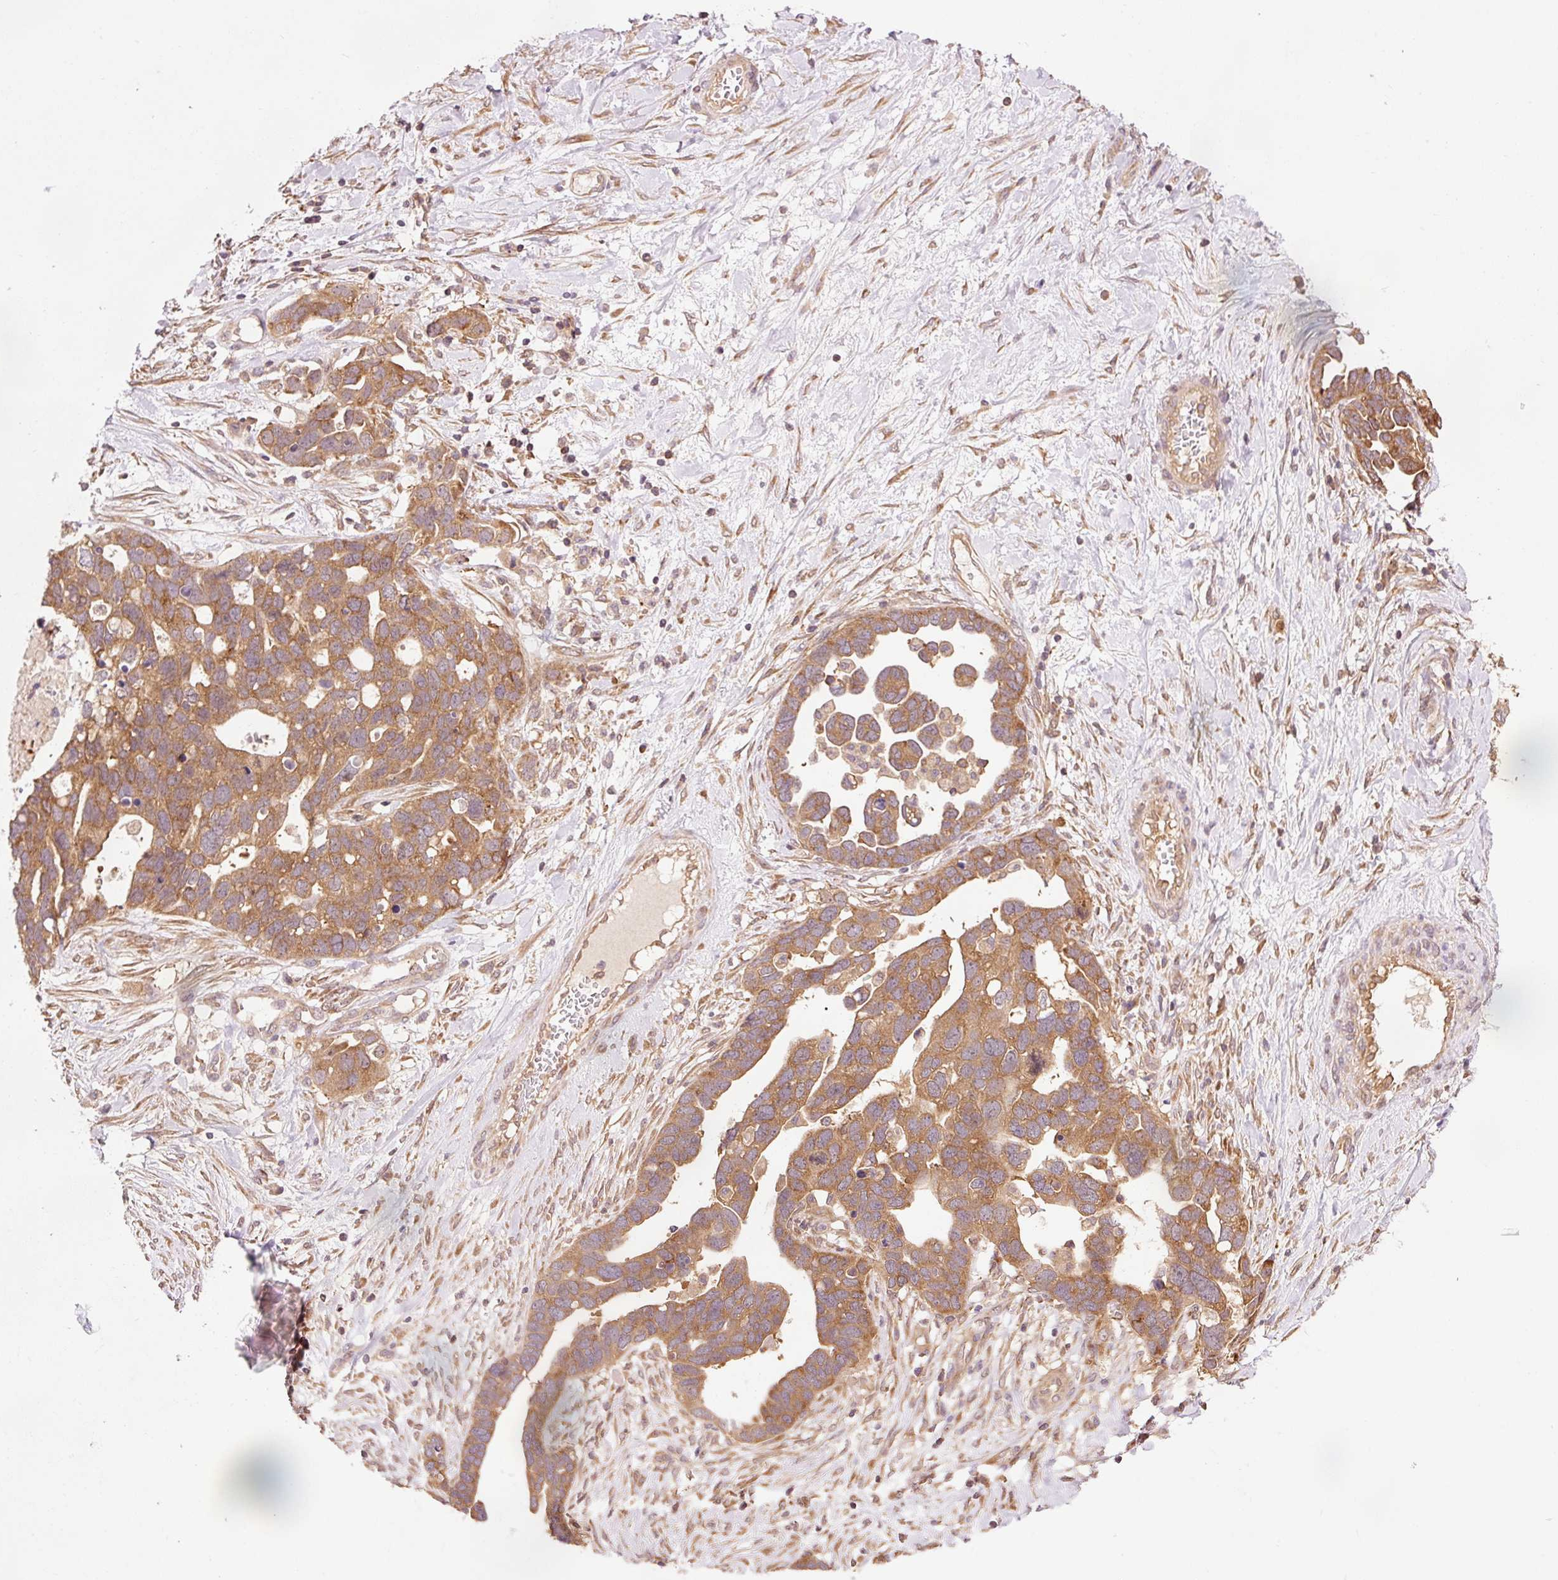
{"staining": {"intensity": "moderate", "quantity": ">75%", "location": "cytoplasmic/membranous"}, "tissue": "ovarian cancer", "cell_type": "Tumor cells", "image_type": "cancer", "snomed": [{"axis": "morphology", "description": "Cystadenocarcinoma, serous, NOS"}, {"axis": "topography", "description": "Ovary"}], "caption": "Moderate cytoplasmic/membranous expression for a protein is seen in about >75% of tumor cells of ovarian cancer (serous cystadenocarcinoma) using immunohistochemistry (IHC).", "gene": "PDAP1", "patient": {"sex": "female", "age": 54}}